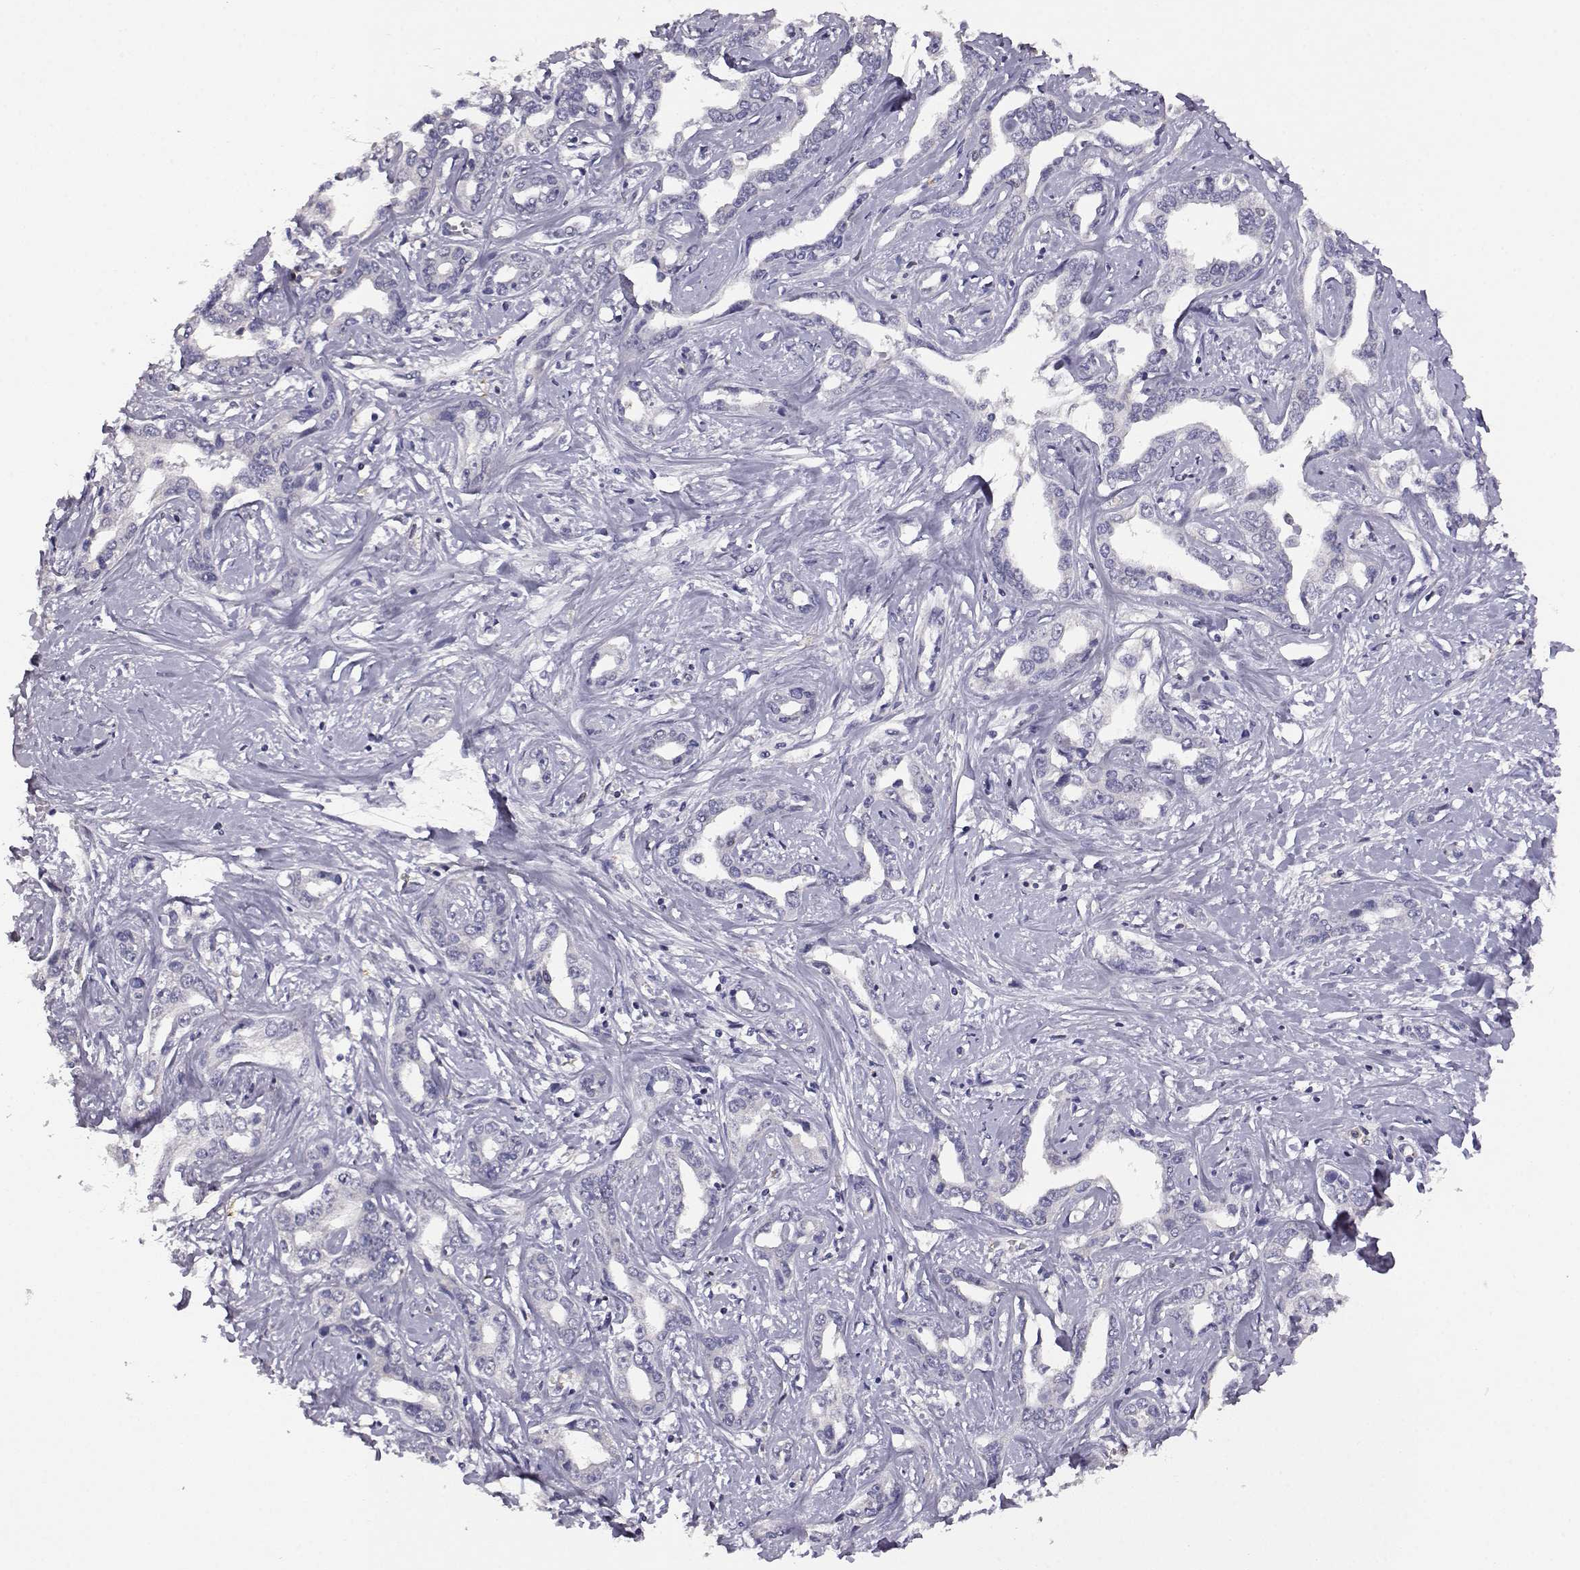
{"staining": {"intensity": "negative", "quantity": "none", "location": "none"}, "tissue": "liver cancer", "cell_type": "Tumor cells", "image_type": "cancer", "snomed": [{"axis": "morphology", "description": "Cholangiocarcinoma"}, {"axis": "topography", "description": "Liver"}], "caption": "Tumor cells show no significant staining in liver cancer. Nuclei are stained in blue.", "gene": "AKR1B1", "patient": {"sex": "male", "age": 59}}